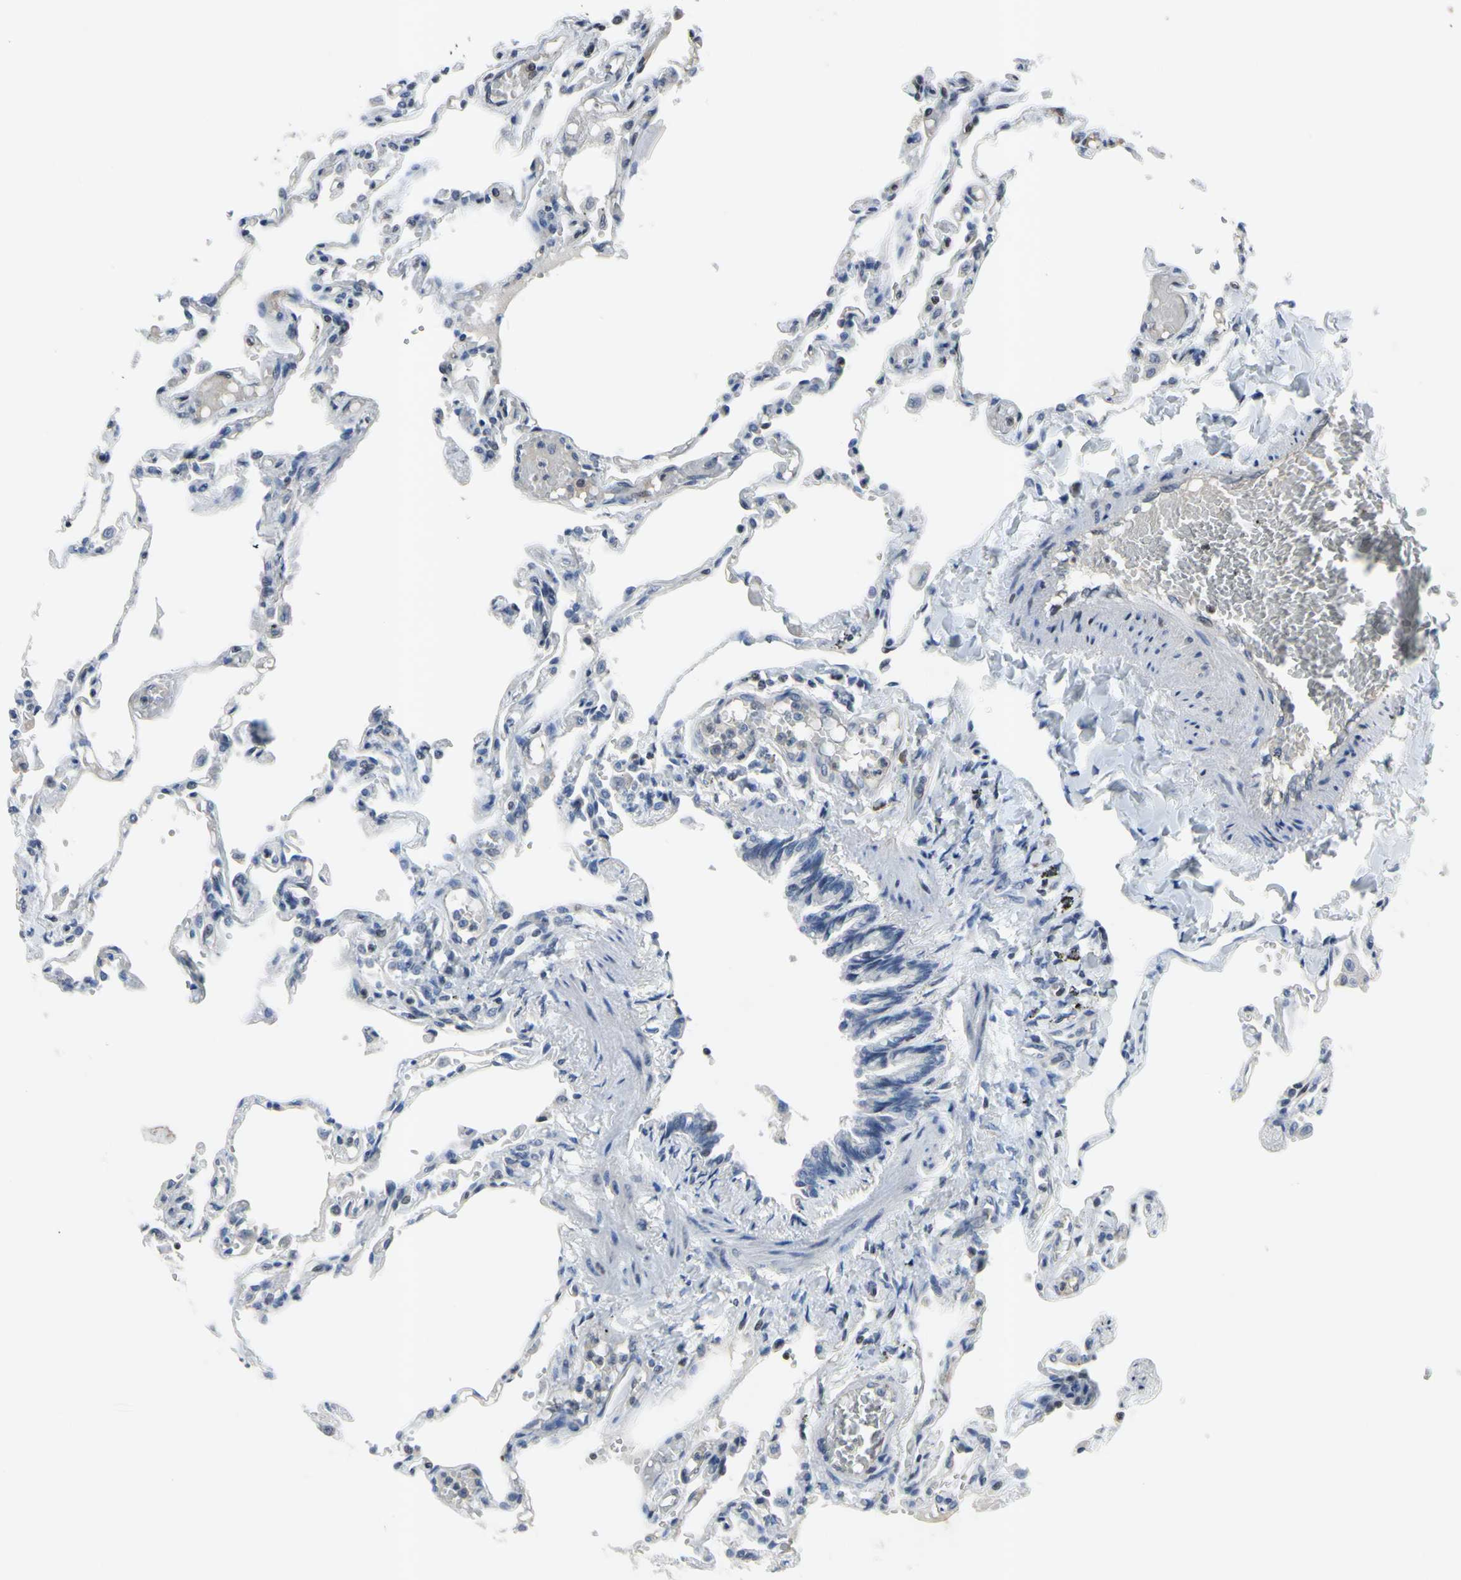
{"staining": {"intensity": "moderate", "quantity": "<25%", "location": "nuclear"}, "tissue": "lung", "cell_type": "Alveolar cells", "image_type": "normal", "snomed": [{"axis": "morphology", "description": "Normal tissue, NOS"}, {"axis": "topography", "description": "Lung"}], "caption": "Protein staining of normal lung displays moderate nuclear positivity in approximately <25% of alveolar cells.", "gene": "ARG1", "patient": {"sex": "male", "age": 21}}